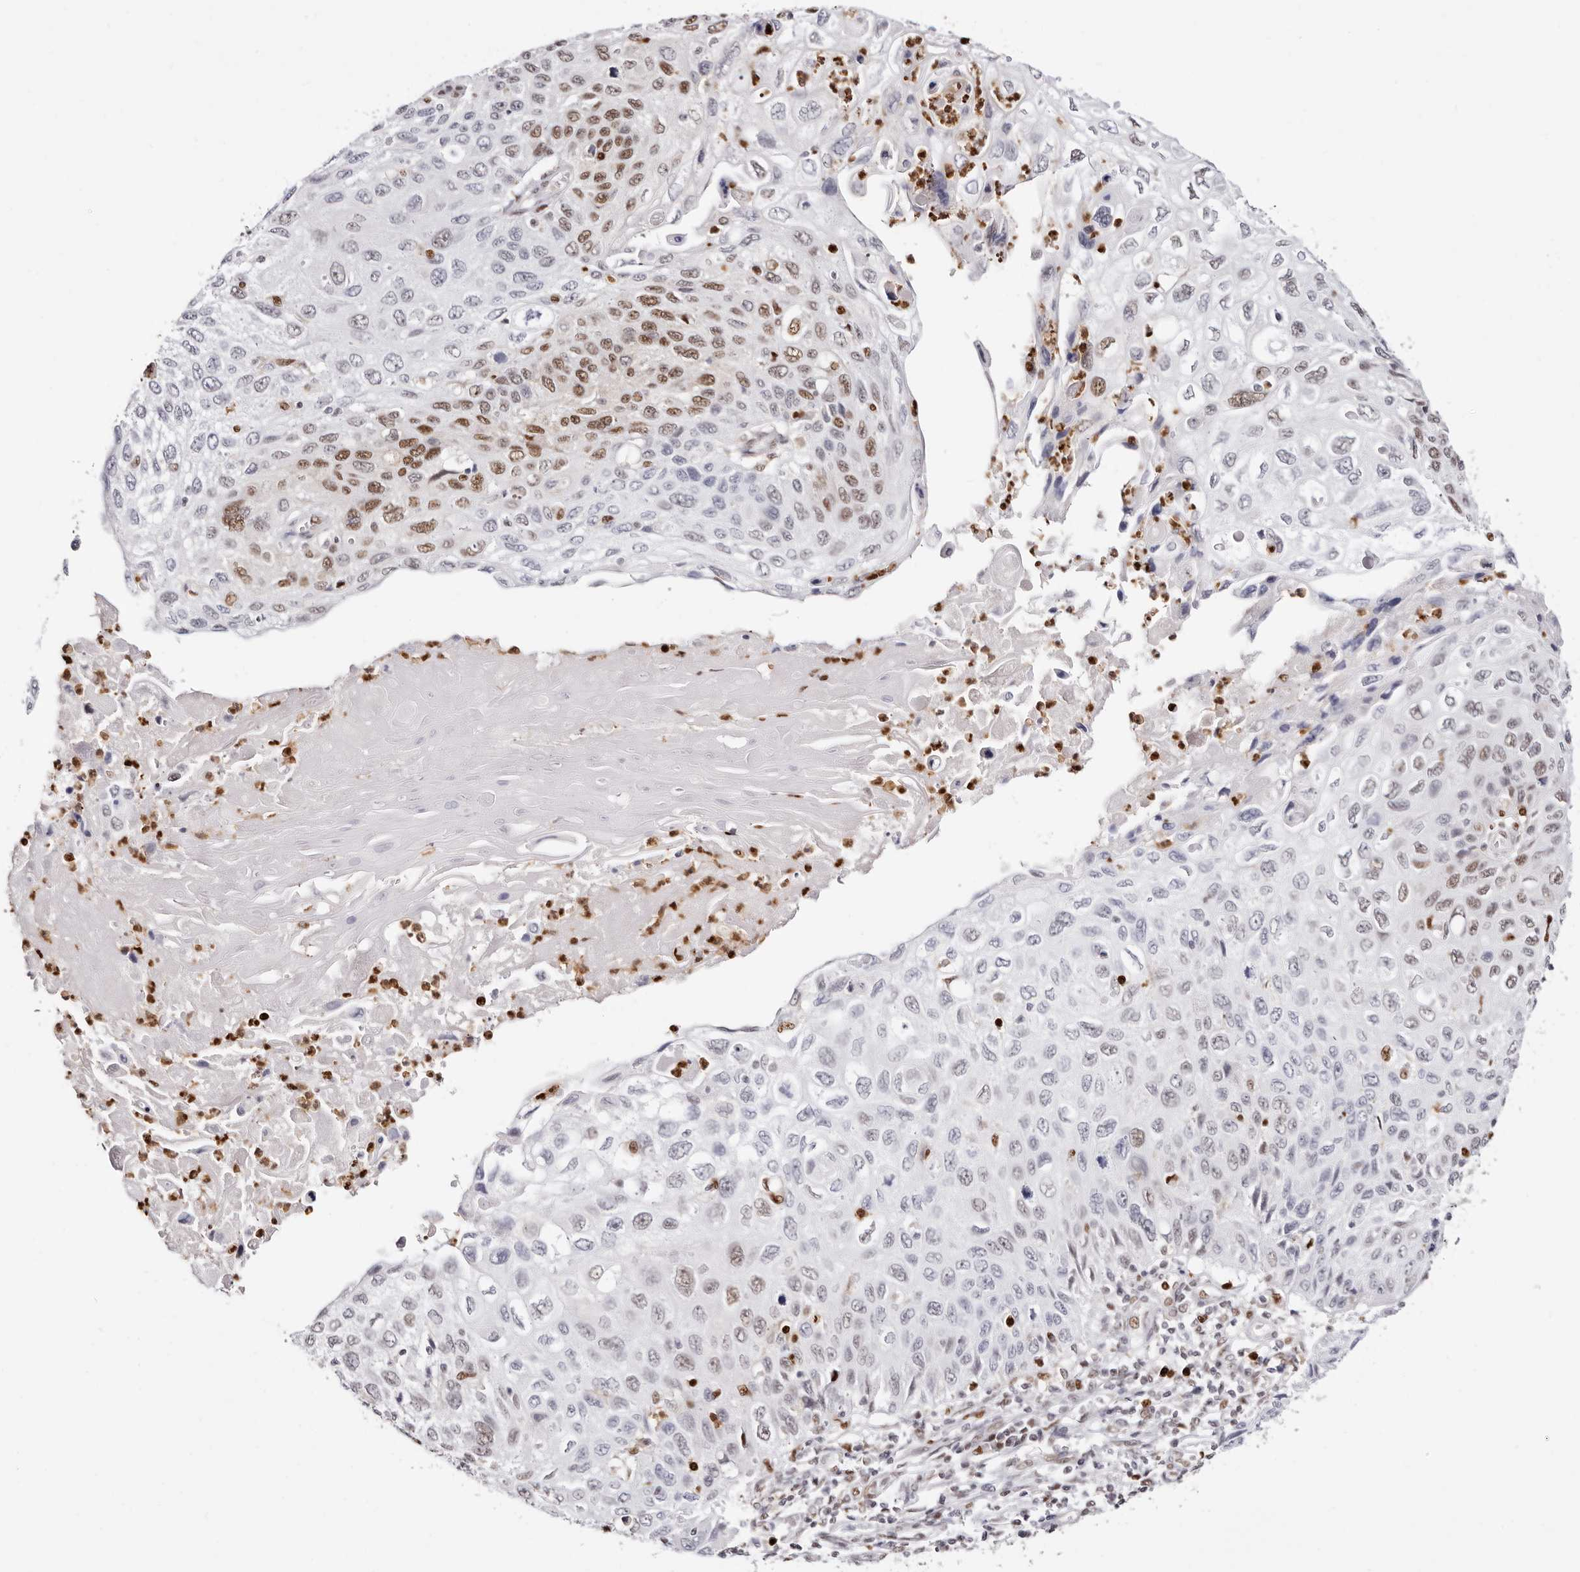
{"staining": {"intensity": "moderate", "quantity": "<25%", "location": "nuclear"}, "tissue": "cervical cancer", "cell_type": "Tumor cells", "image_type": "cancer", "snomed": [{"axis": "morphology", "description": "Squamous cell carcinoma, NOS"}, {"axis": "topography", "description": "Cervix"}], "caption": "Brown immunohistochemical staining in cervical squamous cell carcinoma reveals moderate nuclear expression in approximately <25% of tumor cells.", "gene": "TKT", "patient": {"sex": "female", "age": 70}}